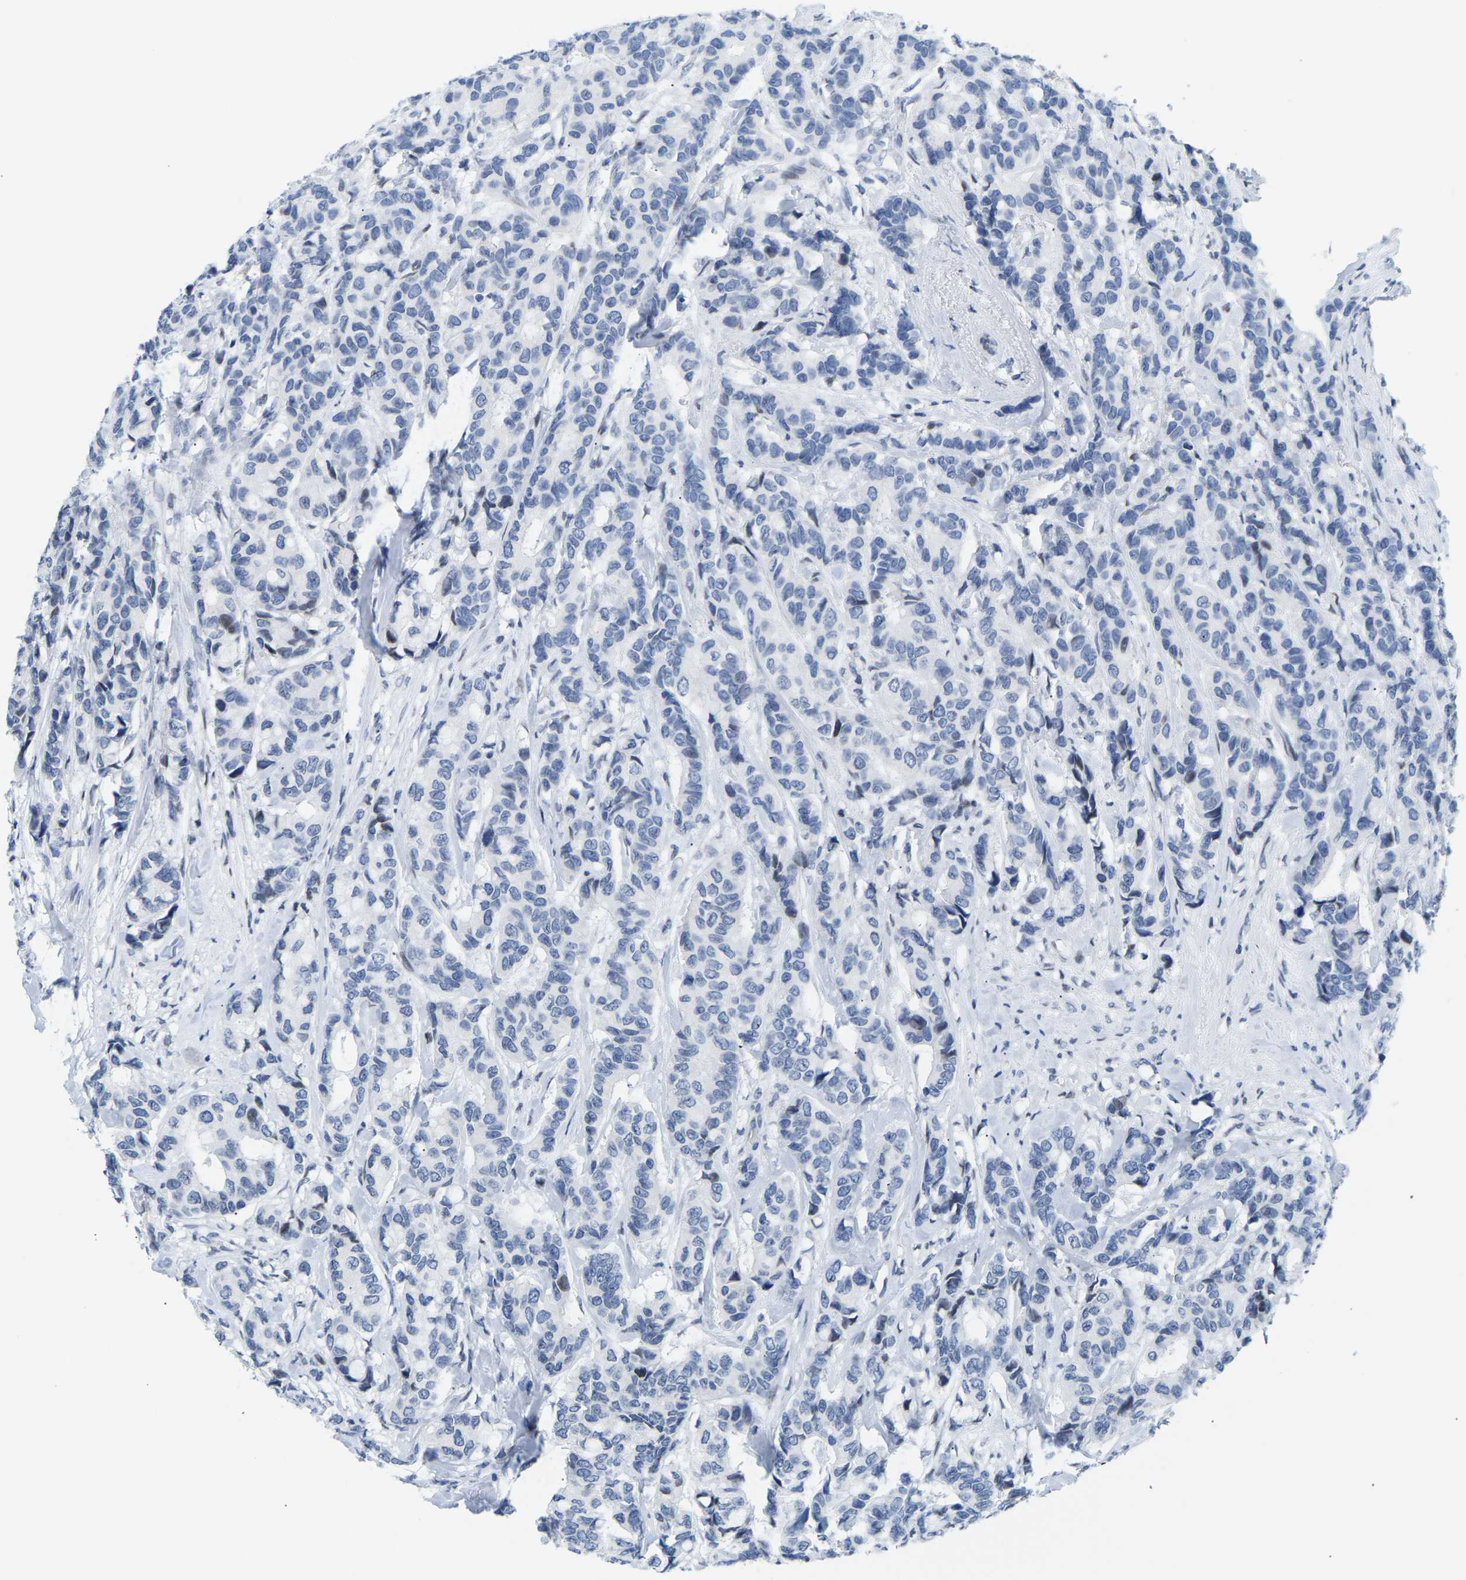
{"staining": {"intensity": "negative", "quantity": "none", "location": "none"}, "tissue": "breast cancer", "cell_type": "Tumor cells", "image_type": "cancer", "snomed": [{"axis": "morphology", "description": "Duct carcinoma"}, {"axis": "topography", "description": "Breast"}], "caption": "DAB immunohistochemical staining of breast cancer (invasive ductal carcinoma) reveals no significant staining in tumor cells.", "gene": "UPK3A", "patient": {"sex": "female", "age": 87}}